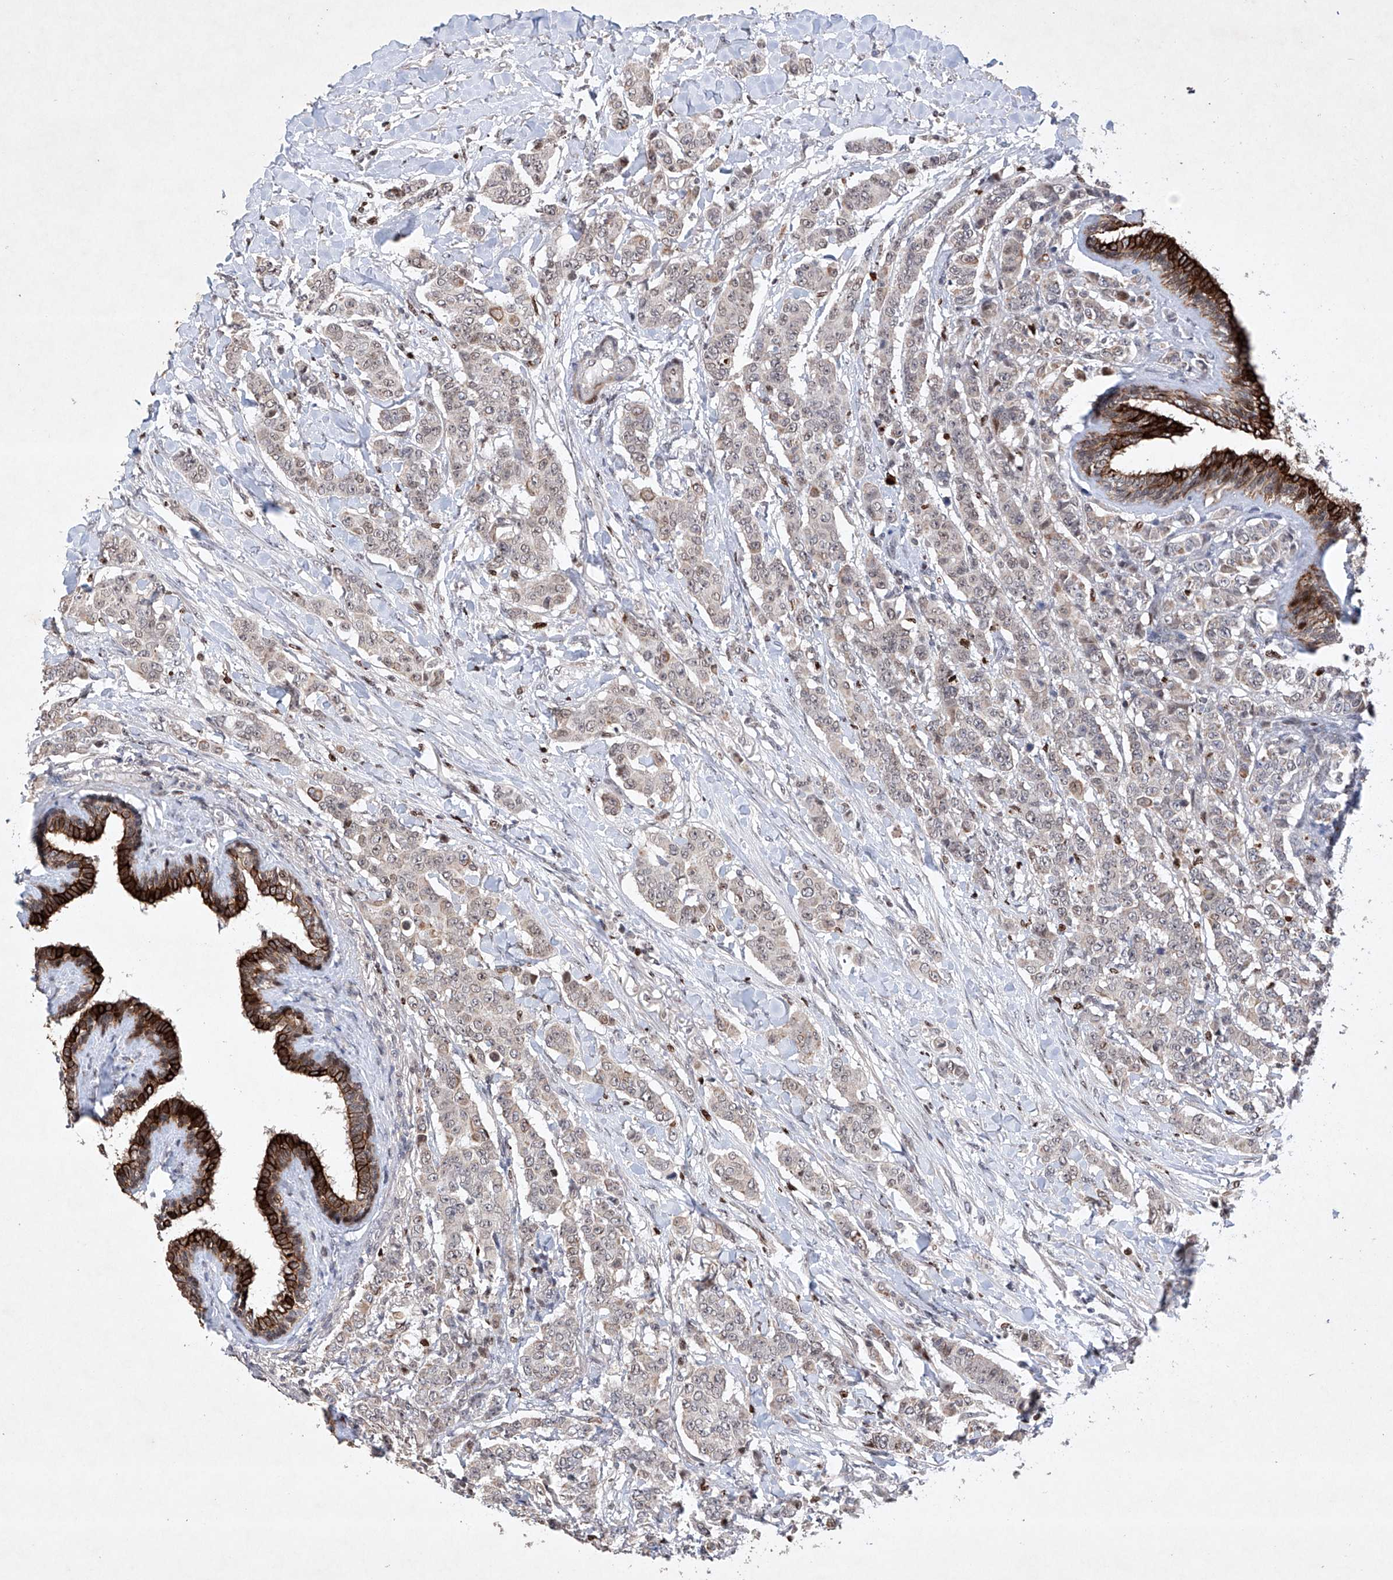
{"staining": {"intensity": "weak", "quantity": "<25%", "location": "cytoplasmic/membranous"}, "tissue": "breast cancer", "cell_type": "Tumor cells", "image_type": "cancer", "snomed": [{"axis": "morphology", "description": "Duct carcinoma"}, {"axis": "topography", "description": "Breast"}], "caption": "Protein analysis of intraductal carcinoma (breast) demonstrates no significant staining in tumor cells.", "gene": "AFG1L", "patient": {"sex": "female", "age": 40}}